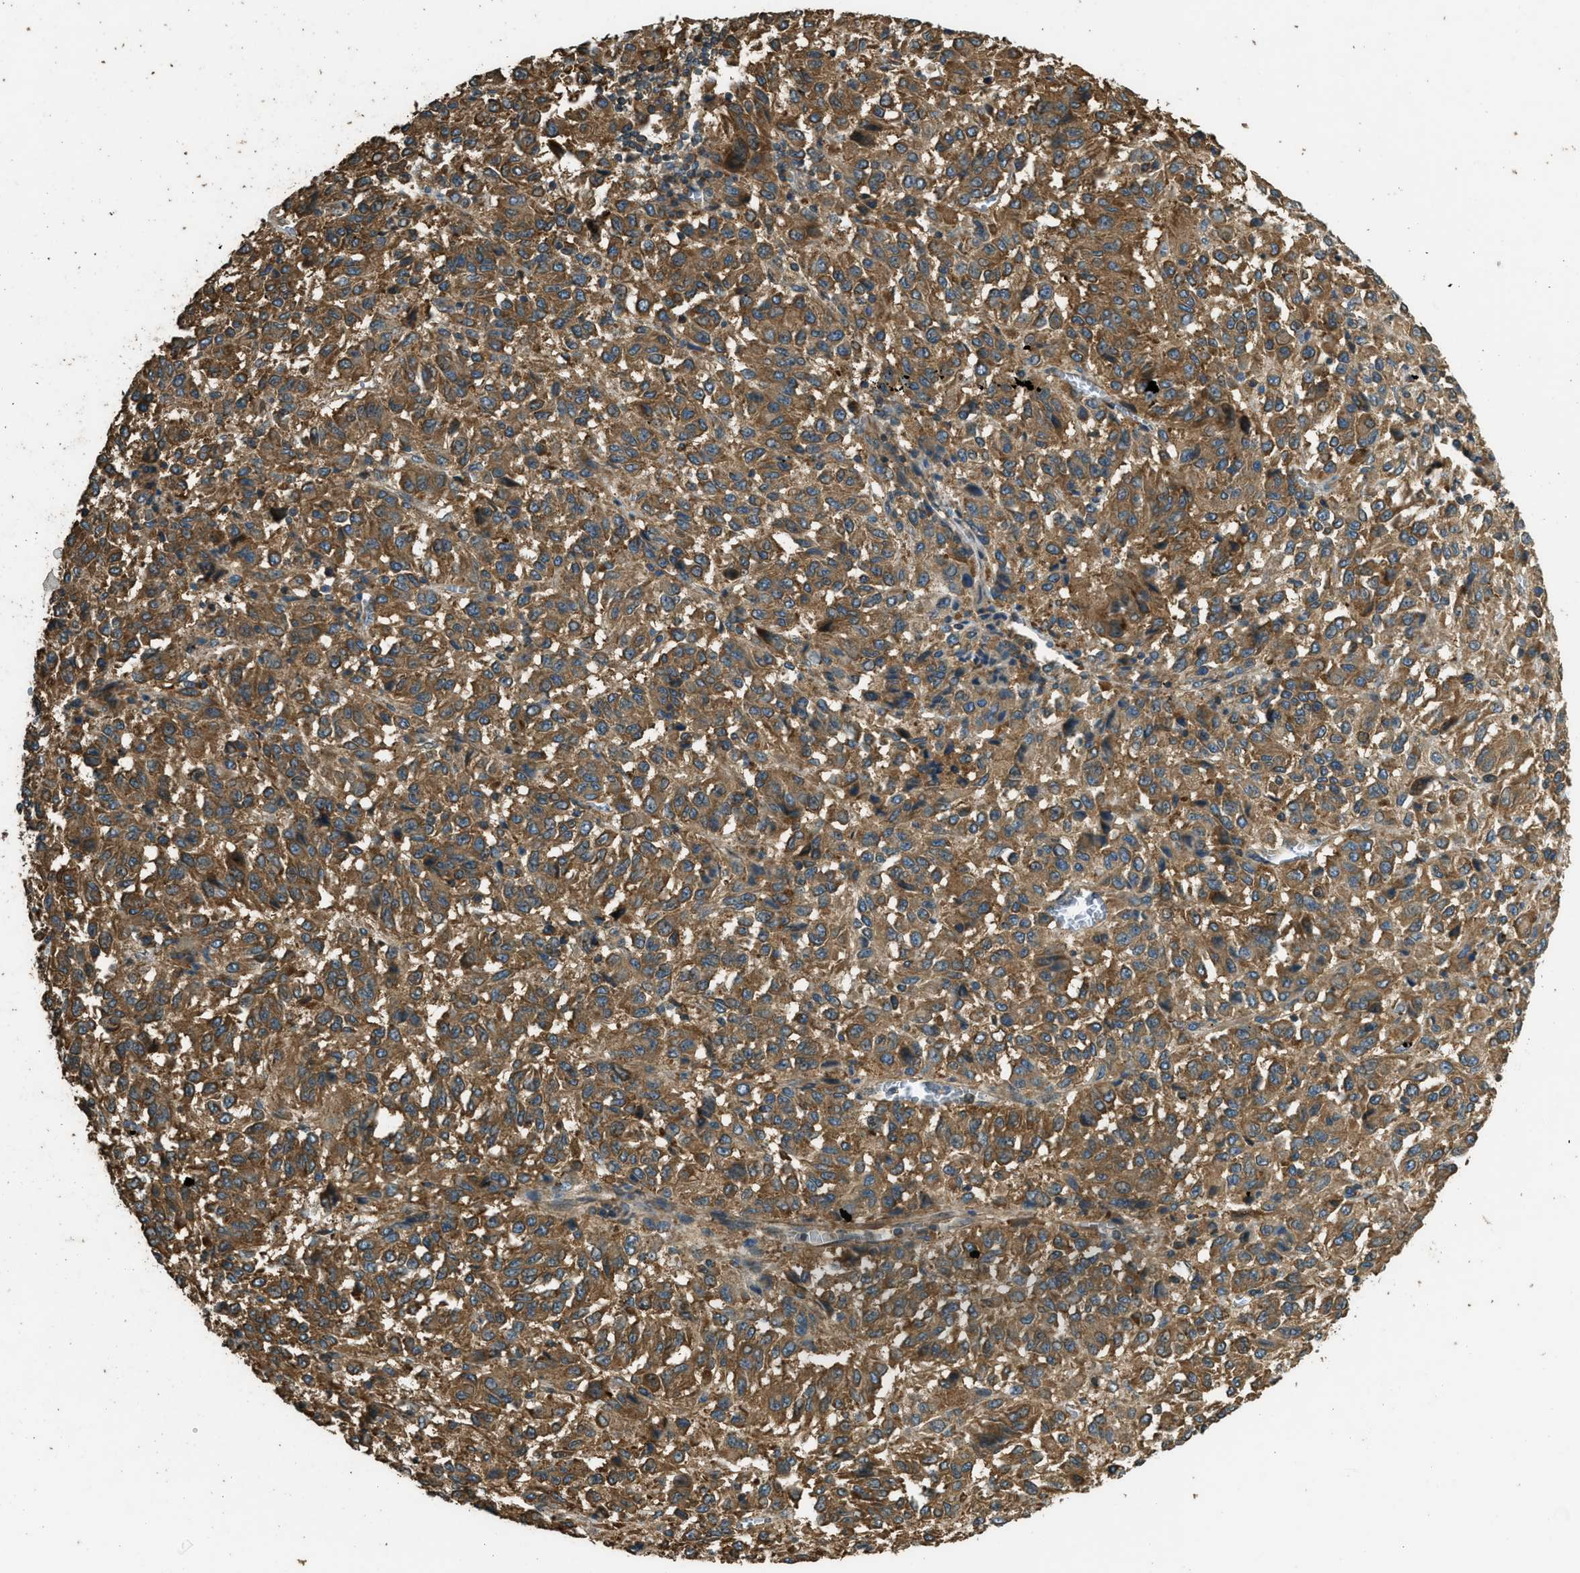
{"staining": {"intensity": "moderate", "quantity": ">75%", "location": "cytoplasmic/membranous"}, "tissue": "melanoma", "cell_type": "Tumor cells", "image_type": "cancer", "snomed": [{"axis": "morphology", "description": "Malignant melanoma, Metastatic site"}, {"axis": "topography", "description": "Lung"}], "caption": "Malignant melanoma (metastatic site) tissue shows moderate cytoplasmic/membranous expression in approximately >75% of tumor cells", "gene": "MARS1", "patient": {"sex": "male", "age": 64}}